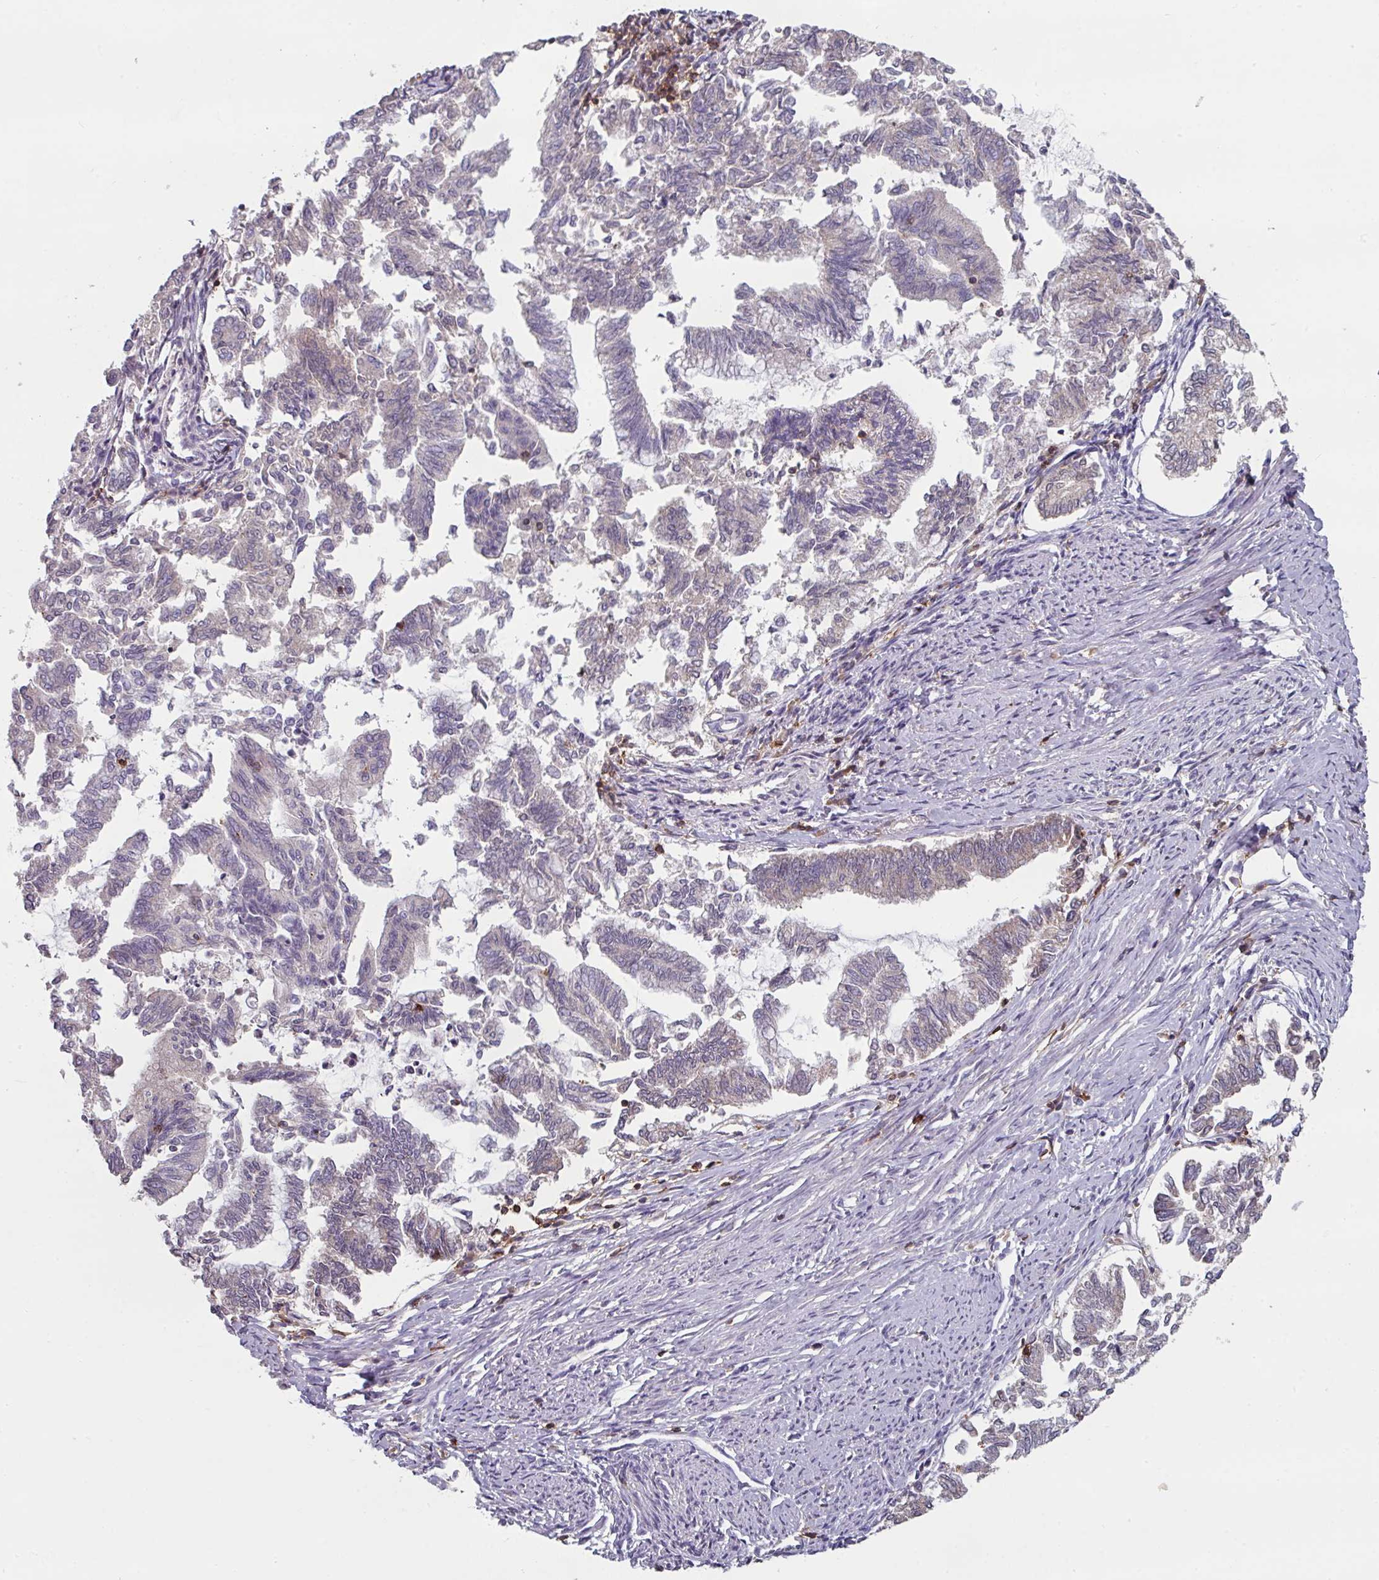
{"staining": {"intensity": "negative", "quantity": "none", "location": "none"}, "tissue": "endometrial cancer", "cell_type": "Tumor cells", "image_type": "cancer", "snomed": [{"axis": "morphology", "description": "Adenocarcinoma, NOS"}, {"axis": "topography", "description": "Endometrium"}], "caption": "Immunohistochemistry (IHC) of human adenocarcinoma (endometrial) reveals no expression in tumor cells.", "gene": "CD3G", "patient": {"sex": "female", "age": 79}}